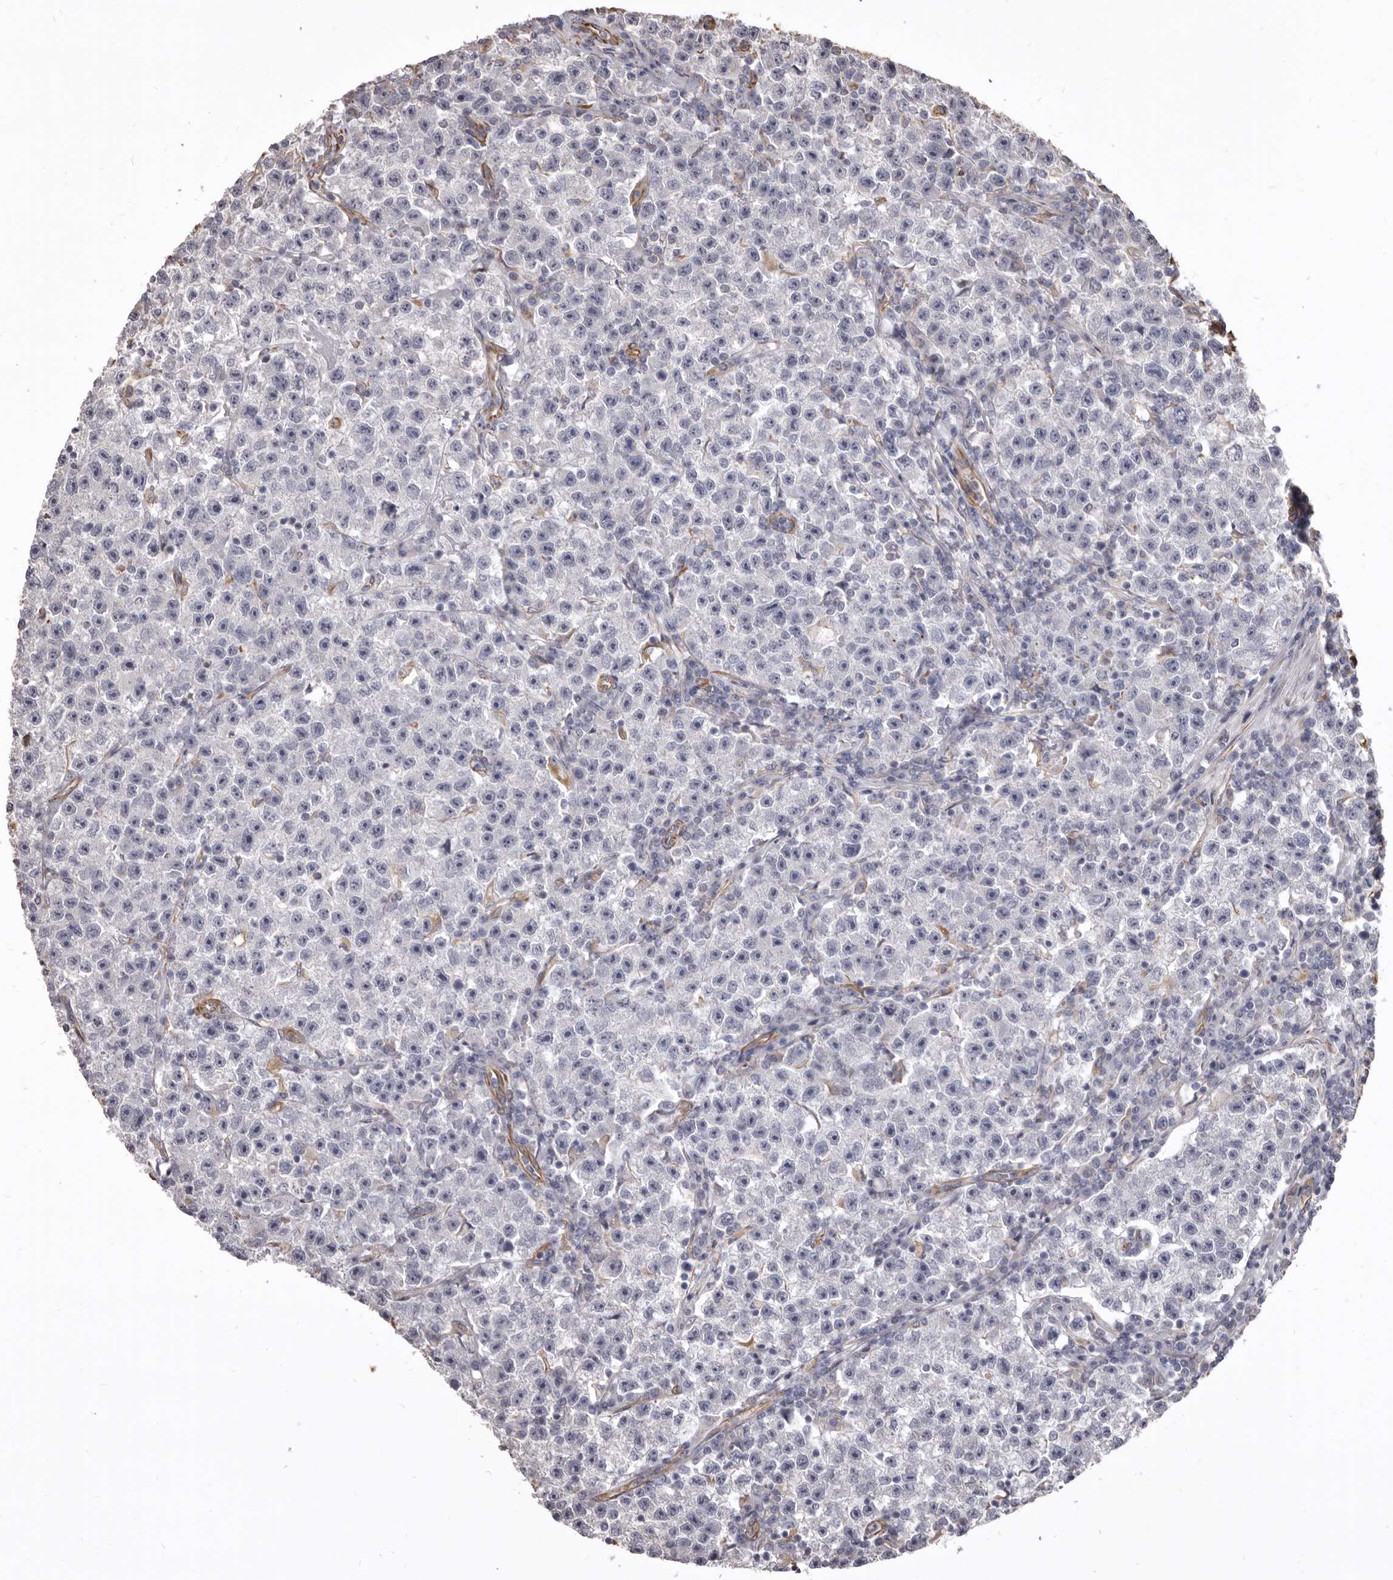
{"staining": {"intensity": "negative", "quantity": "none", "location": "none"}, "tissue": "testis cancer", "cell_type": "Tumor cells", "image_type": "cancer", "snomed": [{"axis": "morphology", "description": "Seminoma, NOS"}, {"axis": "topography", "description": "Testis"}], "caption": "Immunohistochemistry (IHC) histopathology image of neoplastic tissue: testis cancer stained with DAB (3,3'-diaminobenzidine) exhibits no significant protein positivity in tumor cells.", "gene": "MTURN", "patient": {"sex": "male", "age": 22}}